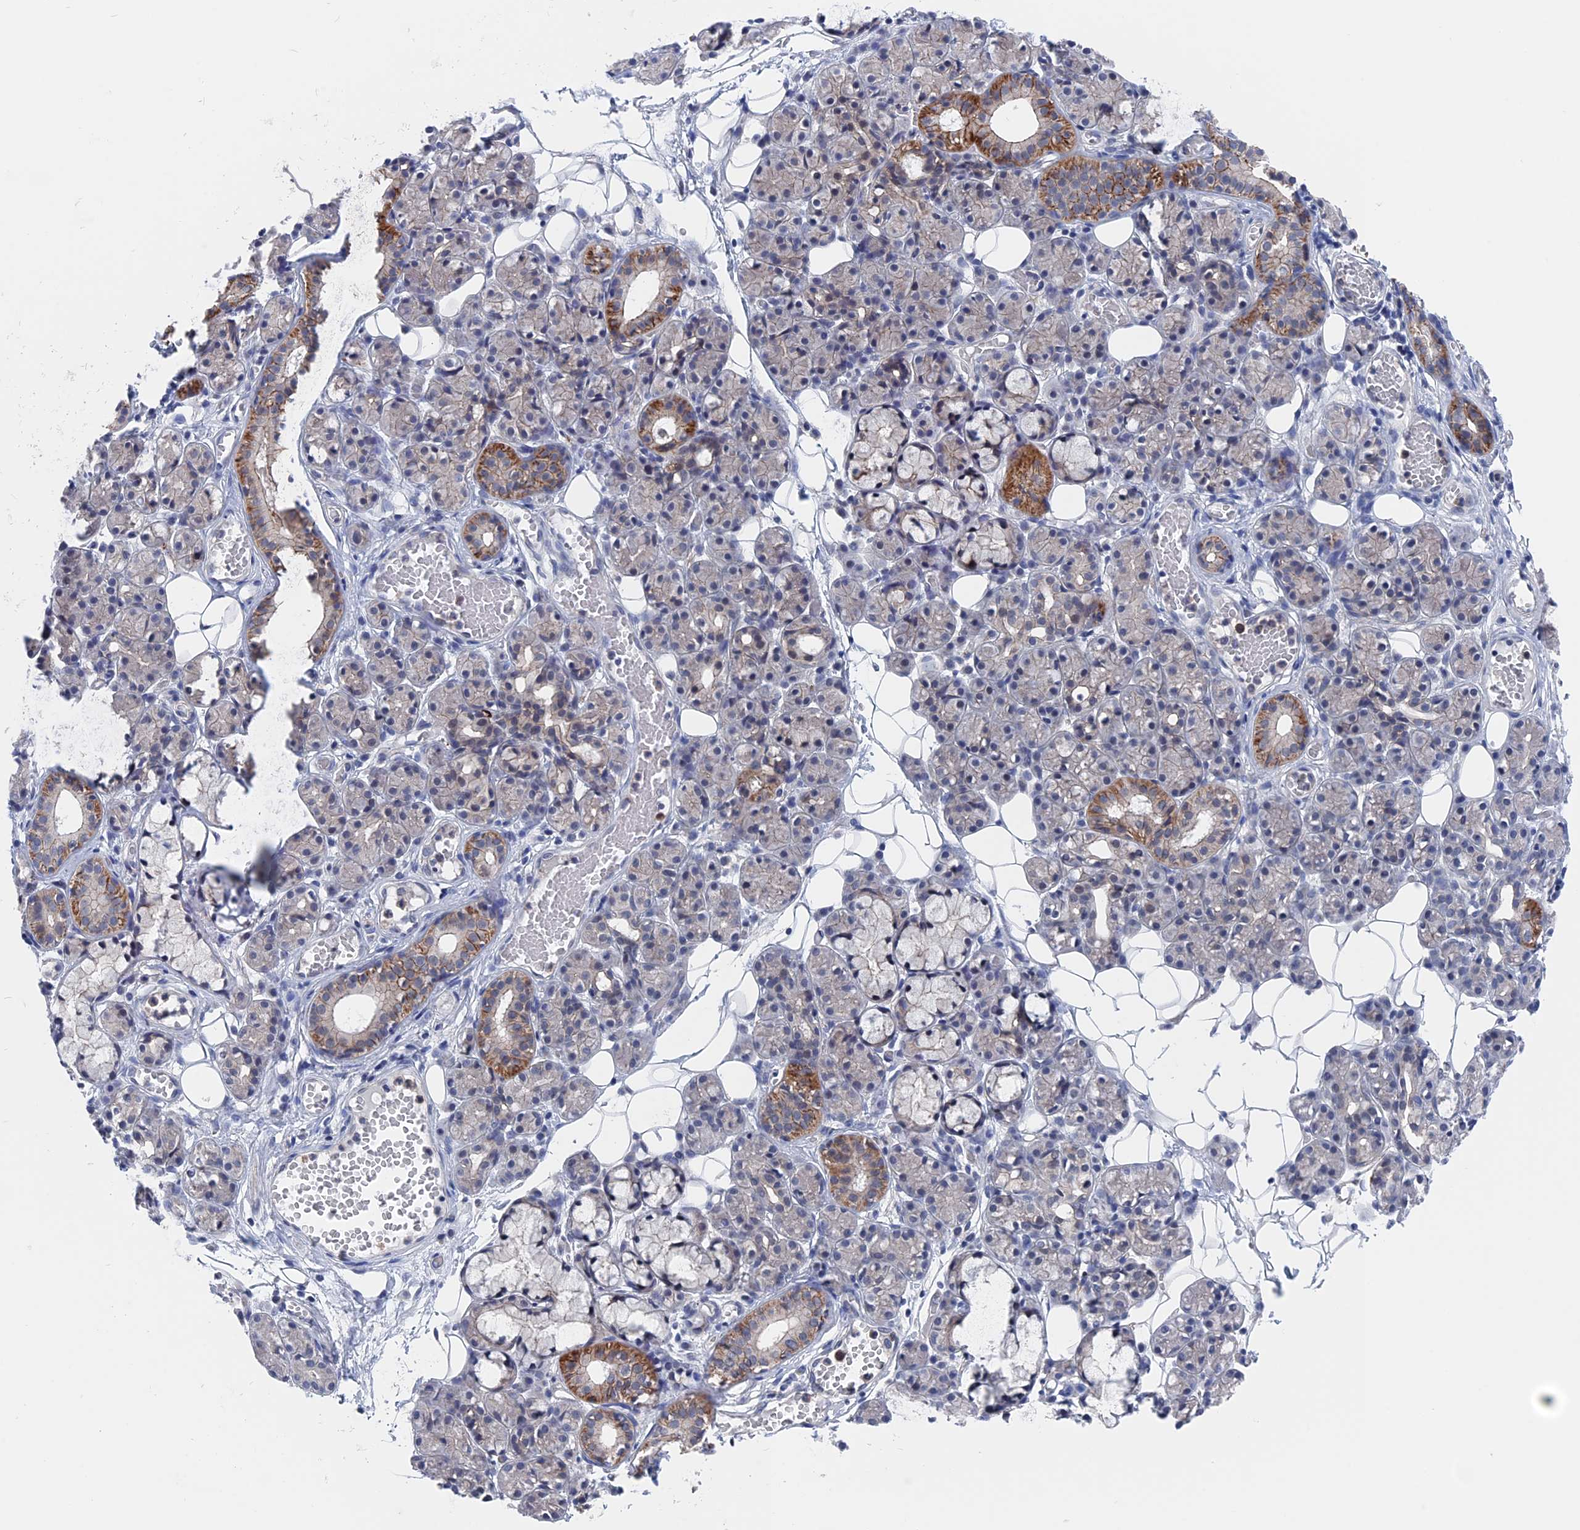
{"staining": {"intensity": "moderate", "quantity": "<25%", "location": "cytoplasmic/membranous"}, "tissue": "salivary gland", "cell_type": "Glandular cells", "image_type": "normal", "snomed": [{"axis": "morphology", "description": "Normal tissue, NOS"}, {"axis": "topography", "description": "Salivary gland"}], "caption": "Immunohistochemical staining of benign human salivary gland displays <25% levels of moderate cytoplasmic/membranous protein expression in approximately <25% of glandular cells.", "gene": "MARCHF3", "patient": {"sex": "male", "age": 63}}